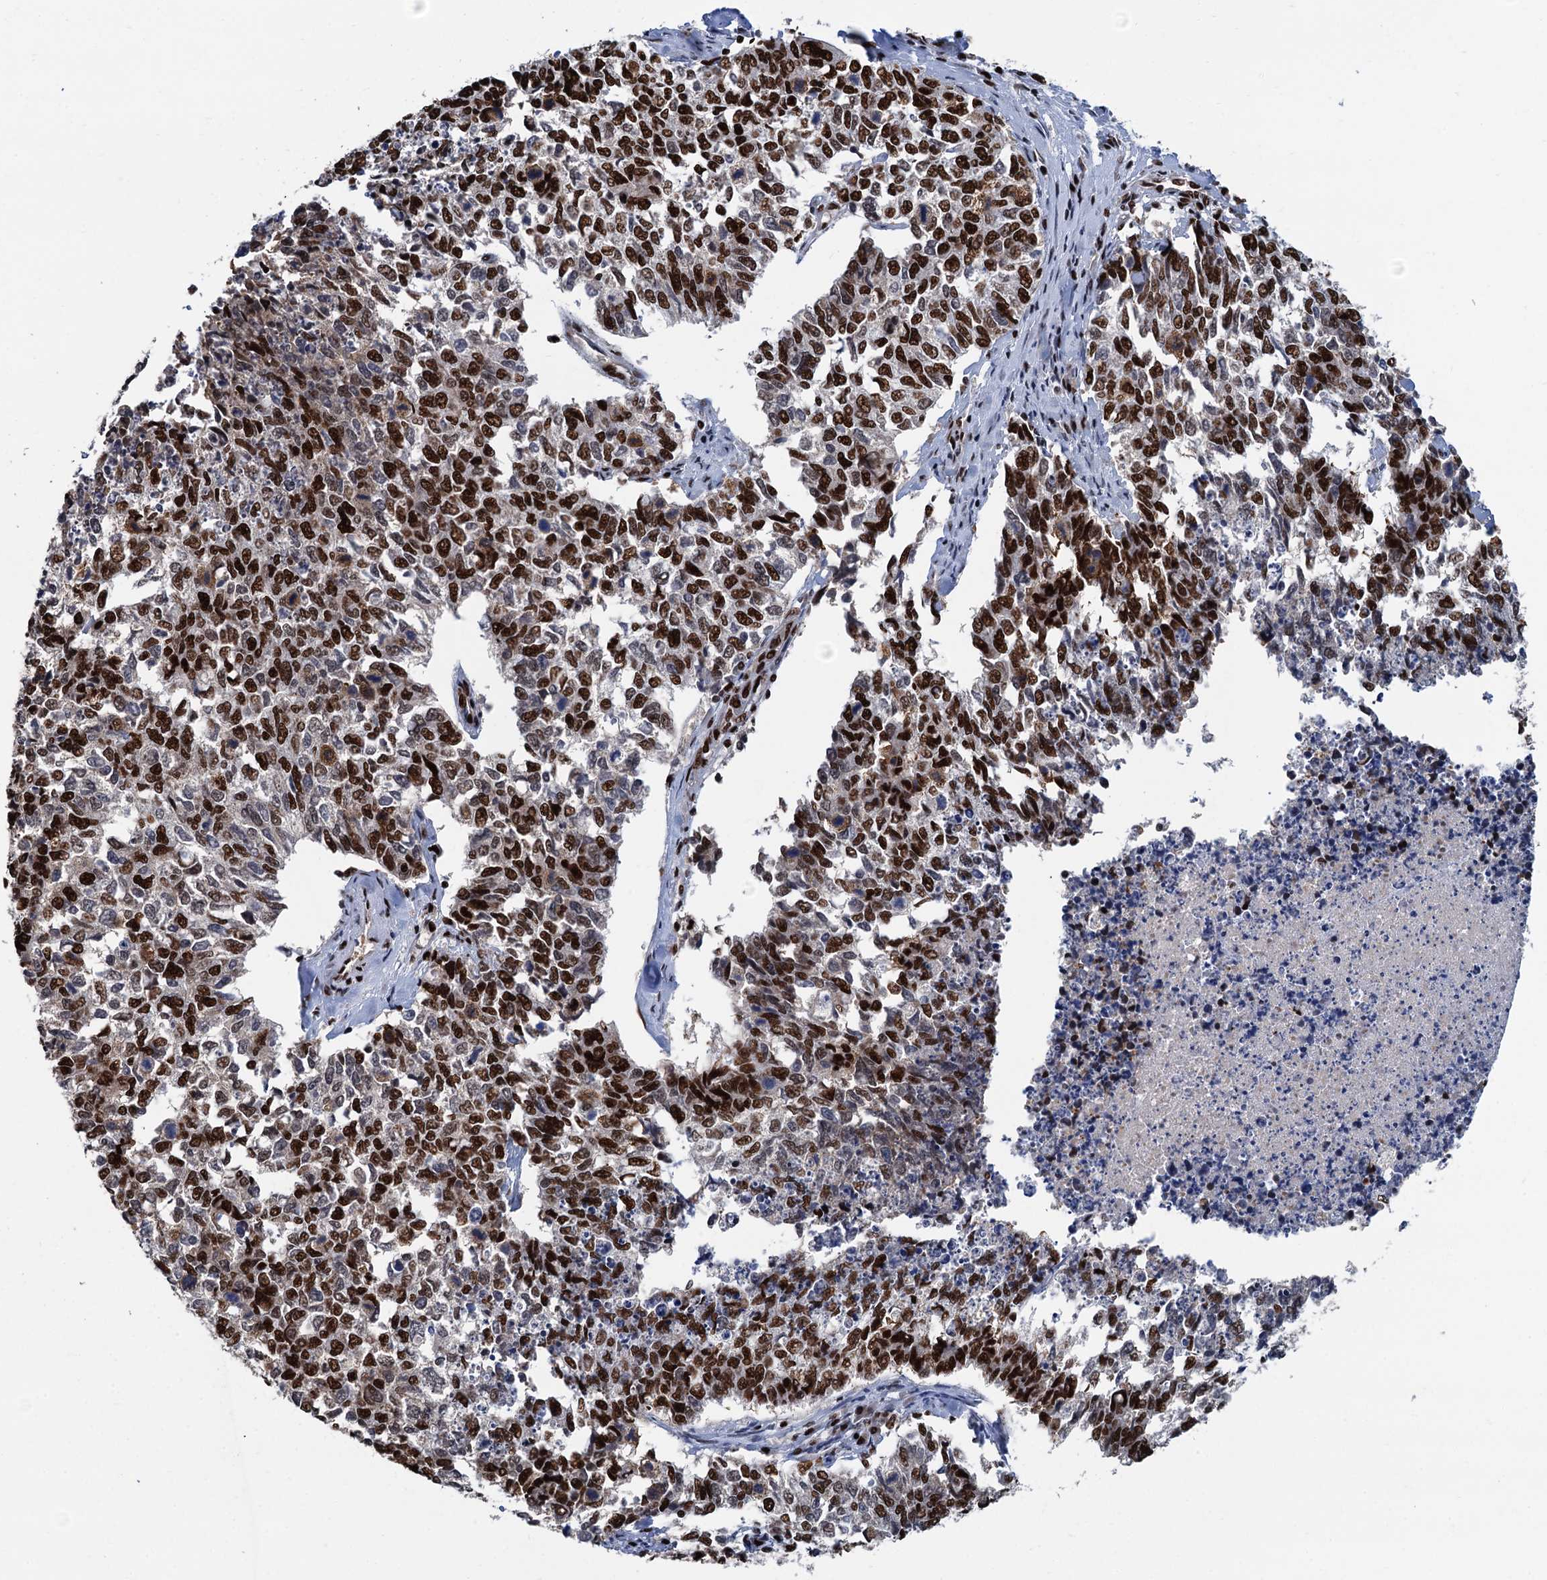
{"staining": {"intensity": "strong", "quantity": ">75%", "location": "nuclear"}, "tissue": "cervical cancer", "cell_type": "Tumor cells", "image_type": "cancer", "snomed": [{"axis": "morphology", "description": "Squamous cell carcinoma, NOS"}, {"axis": "topography", "description": "Cervix"}], "caption": "Protein staining of squamous cell carcinoma (cervical) tissue shows strong nuclear staining in approximately >75% of tumor cells.", "gene": "PPP4R1", "patient": {"sex": "female", "age": 63}}